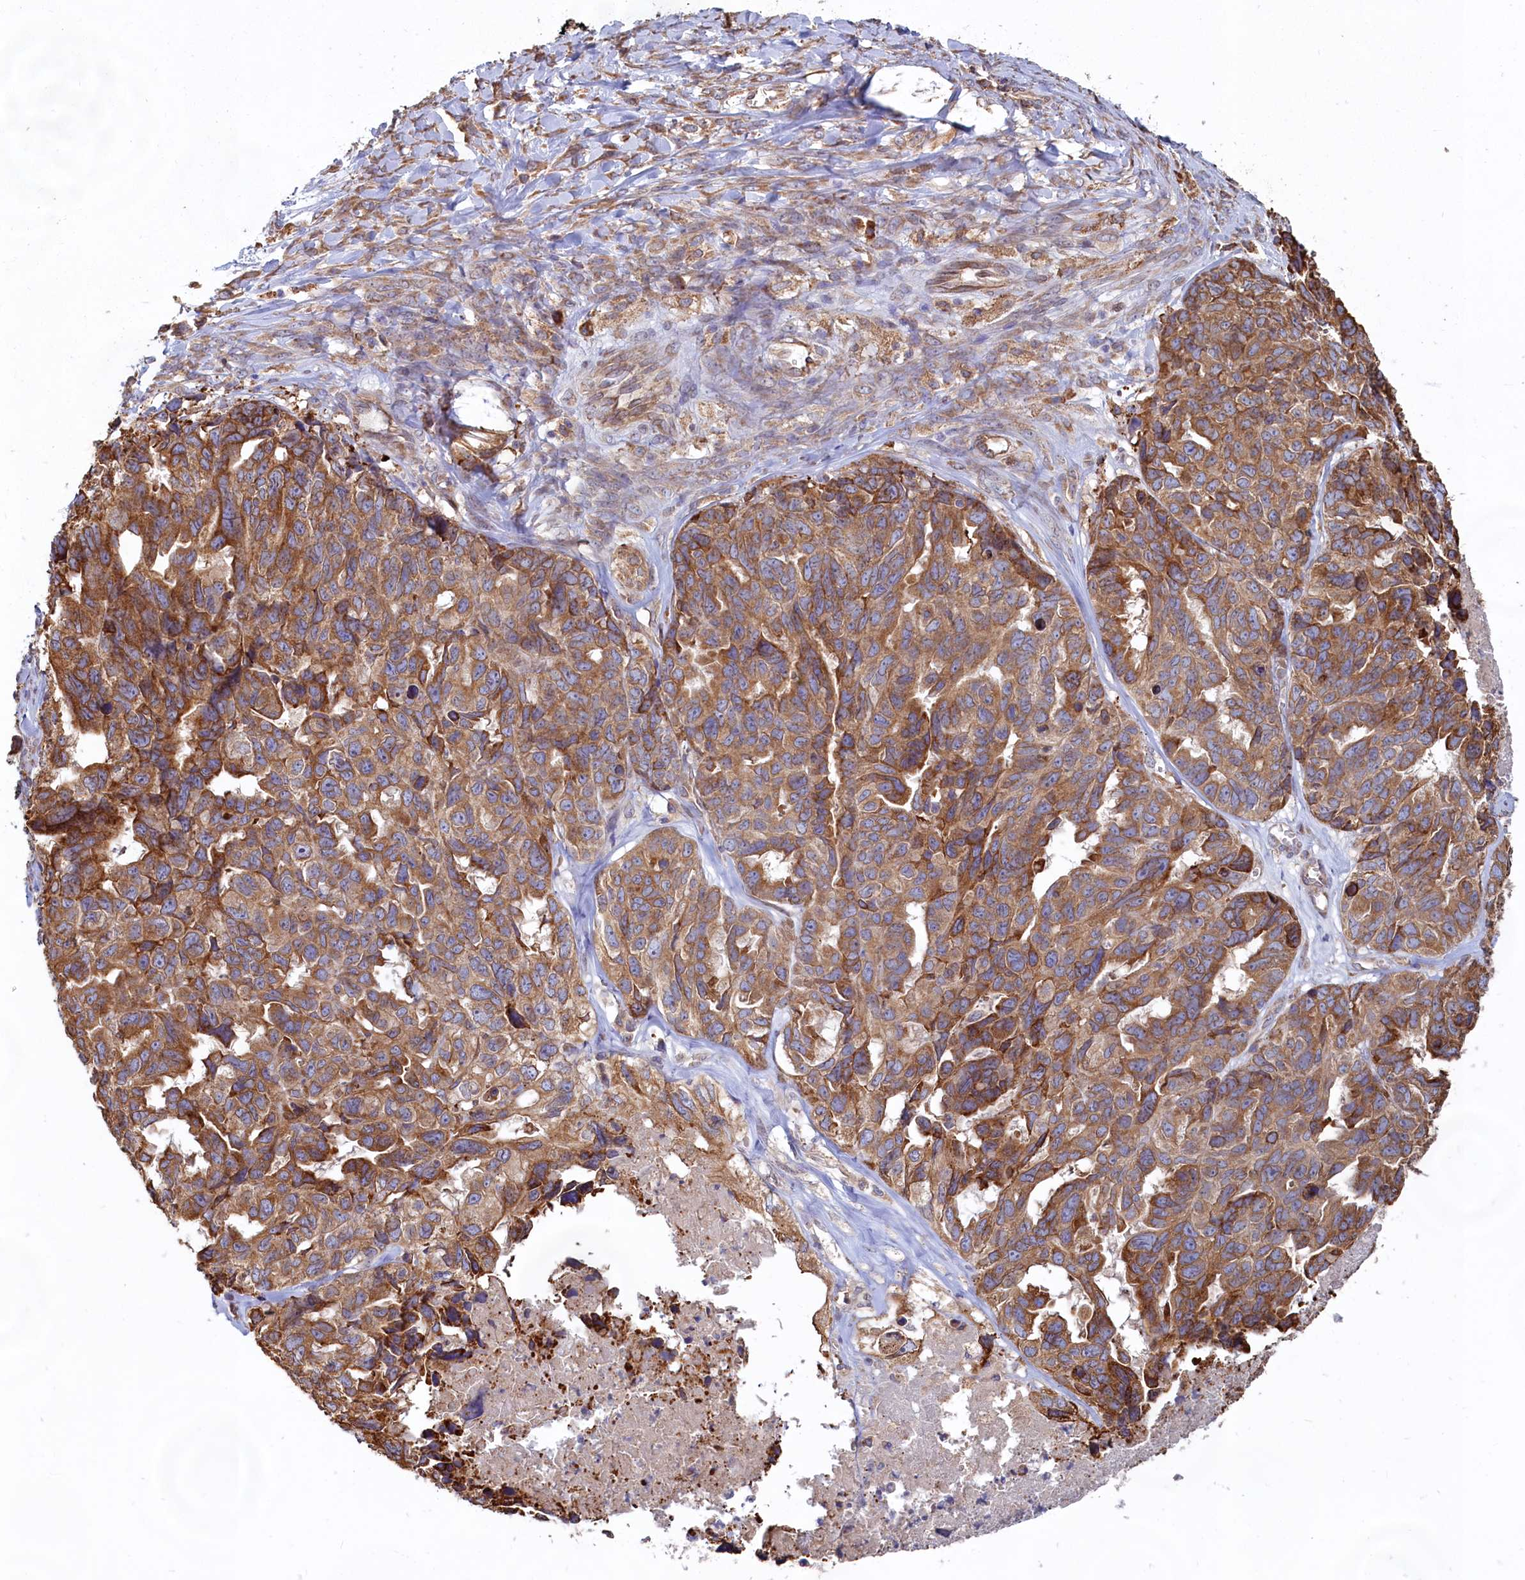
{"staining": {"intensity": "strong", "quantity": ">75%", "location": "cytoplasmic/membranous"}, "tissue": "ovarian cancer", "cell_type": "Tumor cells", "image_type": "cancer", "snomed": [{"axis": "morphology", "description": "Cystadenocarcinoma, serous, NOS"}, {"axis": "topography", "description": "Ovary"}], "caption": "Strong cytoplasmic/membranous positivity for a protein is seen in about >75% of tumor cells of serous cystadenocarcinoma (ovarian) using IHC.", "gene": "TBC1D19", "patient": {"sex": "female", "age": 79}}